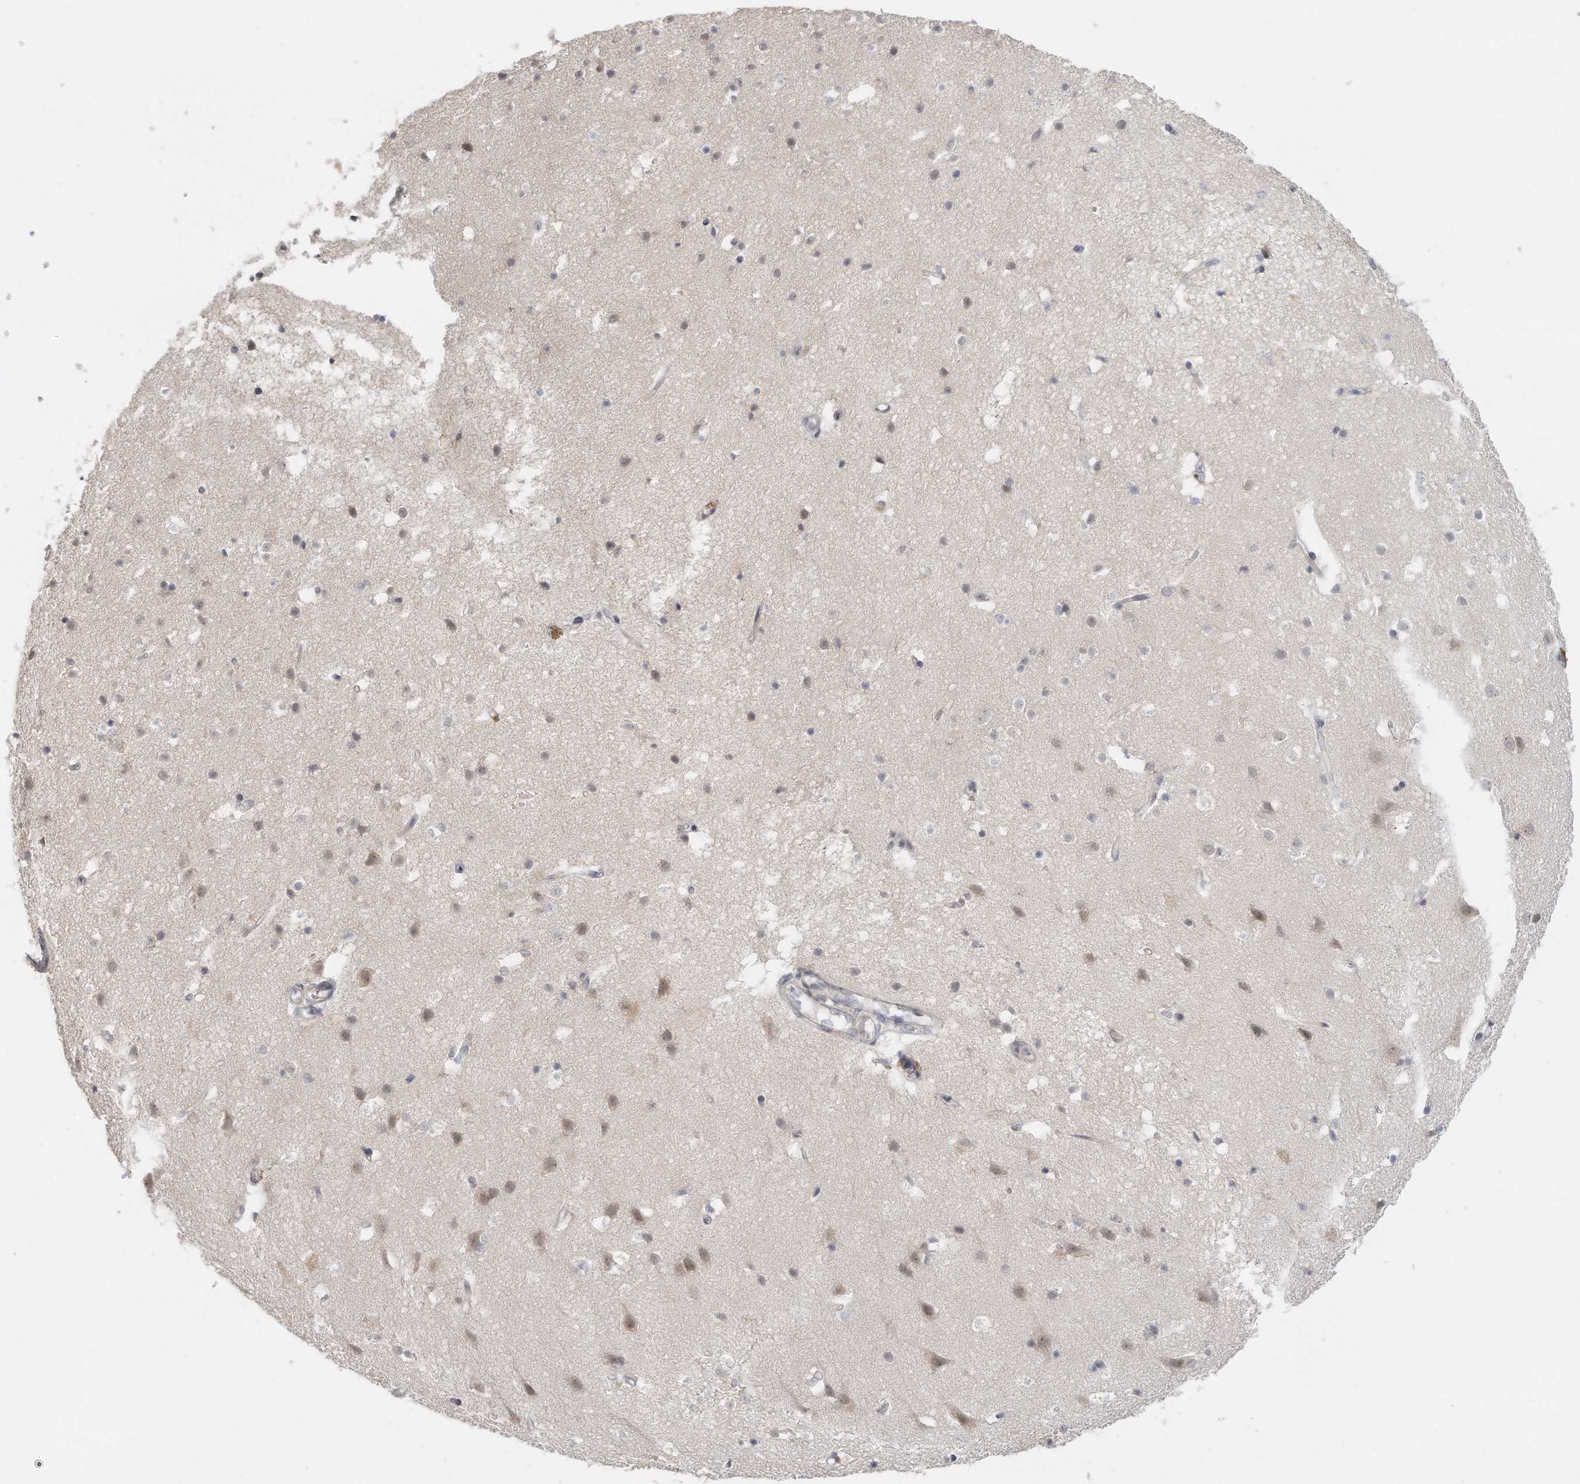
{"staining": {"intensity": "negative", "quantity": "none", "location": "none"}, "tissue": "cerebral cortex", "cell_type": "Endothelial cells", "image_type": "normal", "snomed": [{"axis": "morphology", "description": "Normal tissue, NOS"}, {"axis": "topography", "description": "Cerebral cortex"}], "caption": "Immunohistochemistry histopathology image of normal cerebral cortex stained for a protein (brown), which shows no staining in endothelial cells.", "gene": "DDX43", "patient": {"sex": "male", "age": 54}}